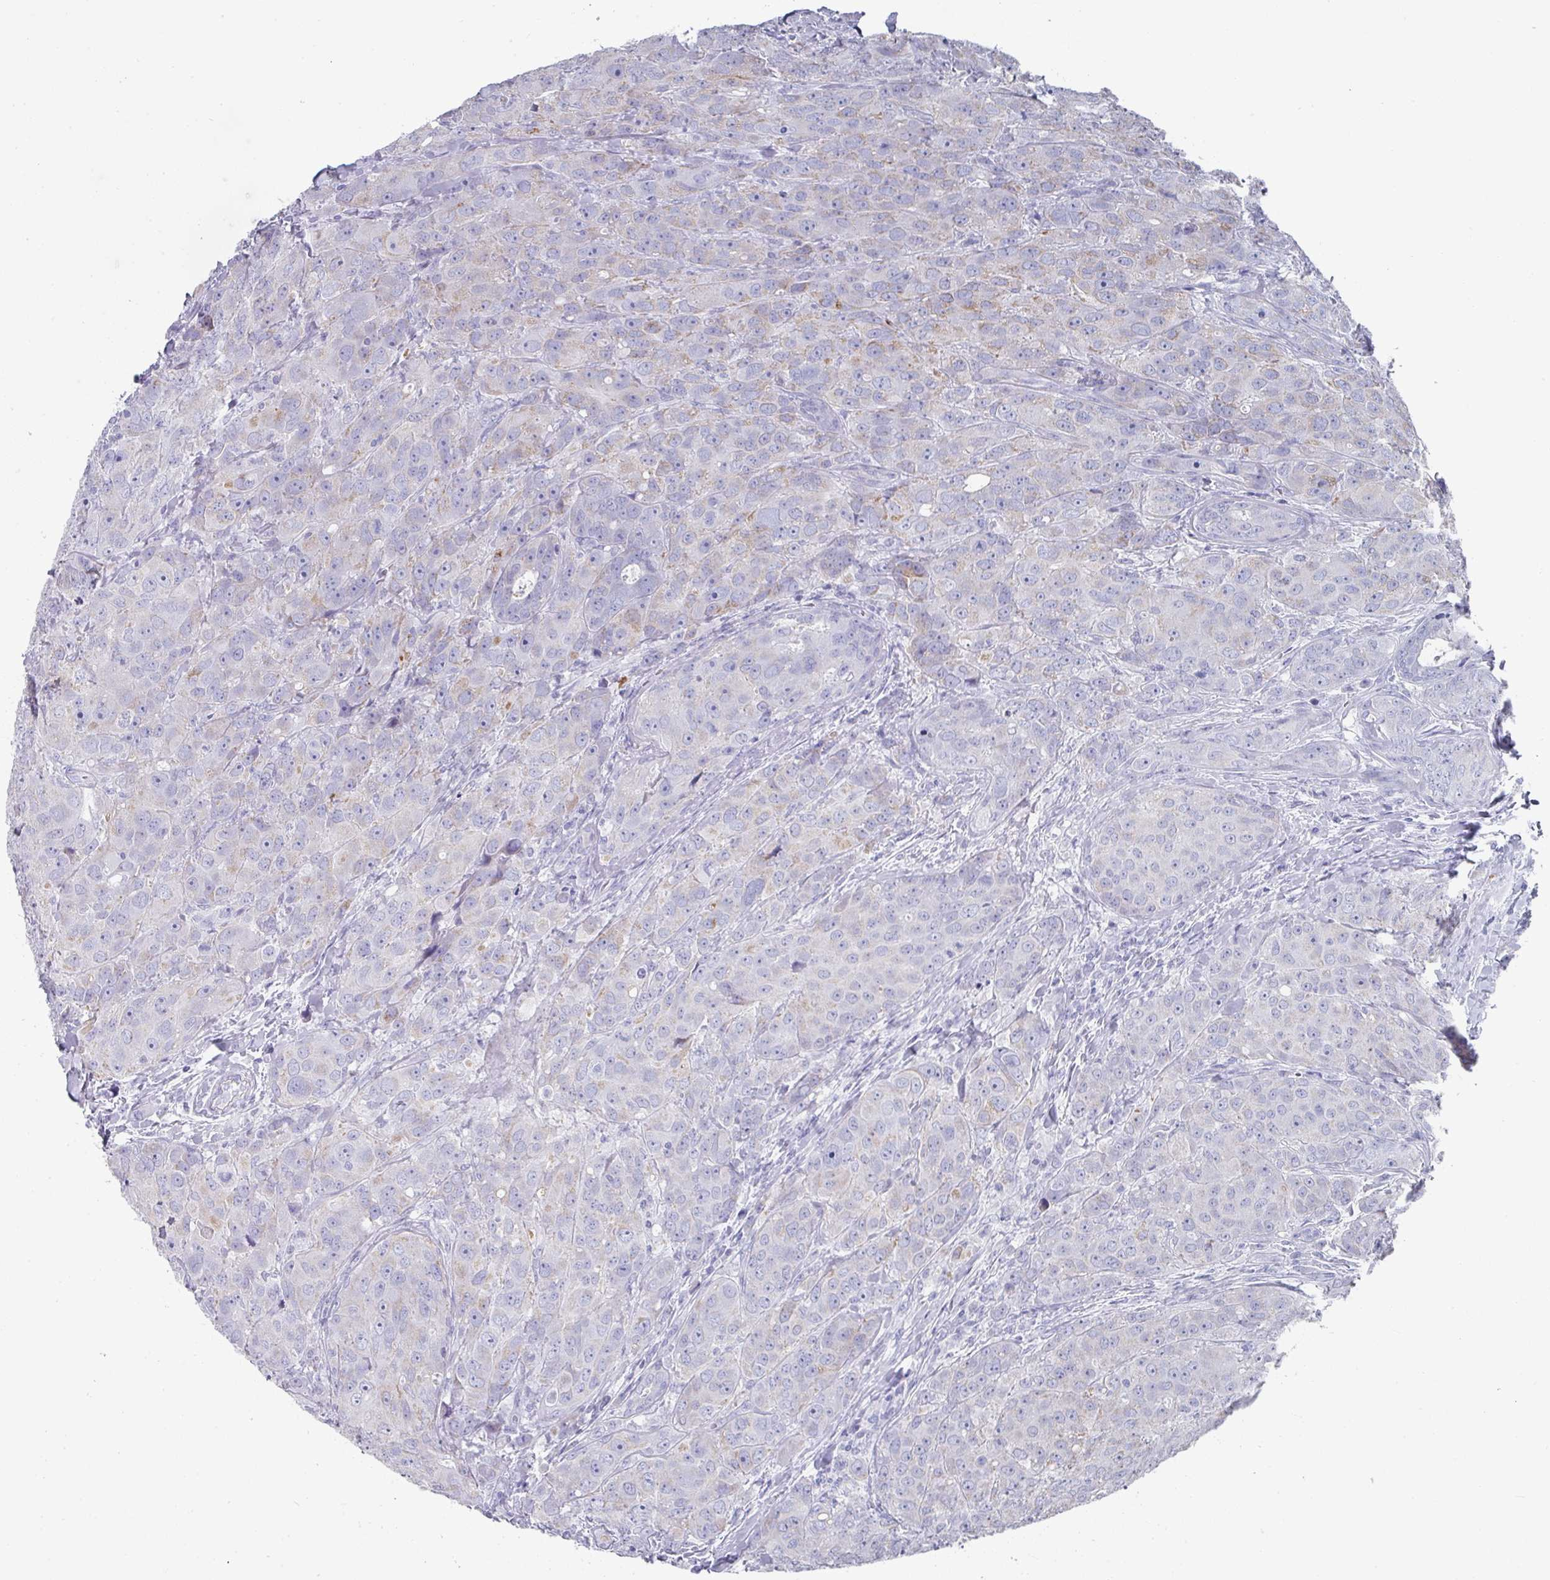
{"staining": {"intensity": "weak", "quantity": "<25%", "location": "cytoplasmic/membranous"}, "tissue": "breast cancer", "cell_type": "Tumor cells", "image_type": "cancer", "snomed": [{"axis": "morphology", "description": "Duct carcinoma"}, {"axis": "topography", "description": "Breast"}], "caption": "The photomicrograph demonstrates no staining of tumor cells in breast cancer (invasive ductal carcinoma).", "gene": "SETBP1", "patient": {"sex": "female", "age": 43}}